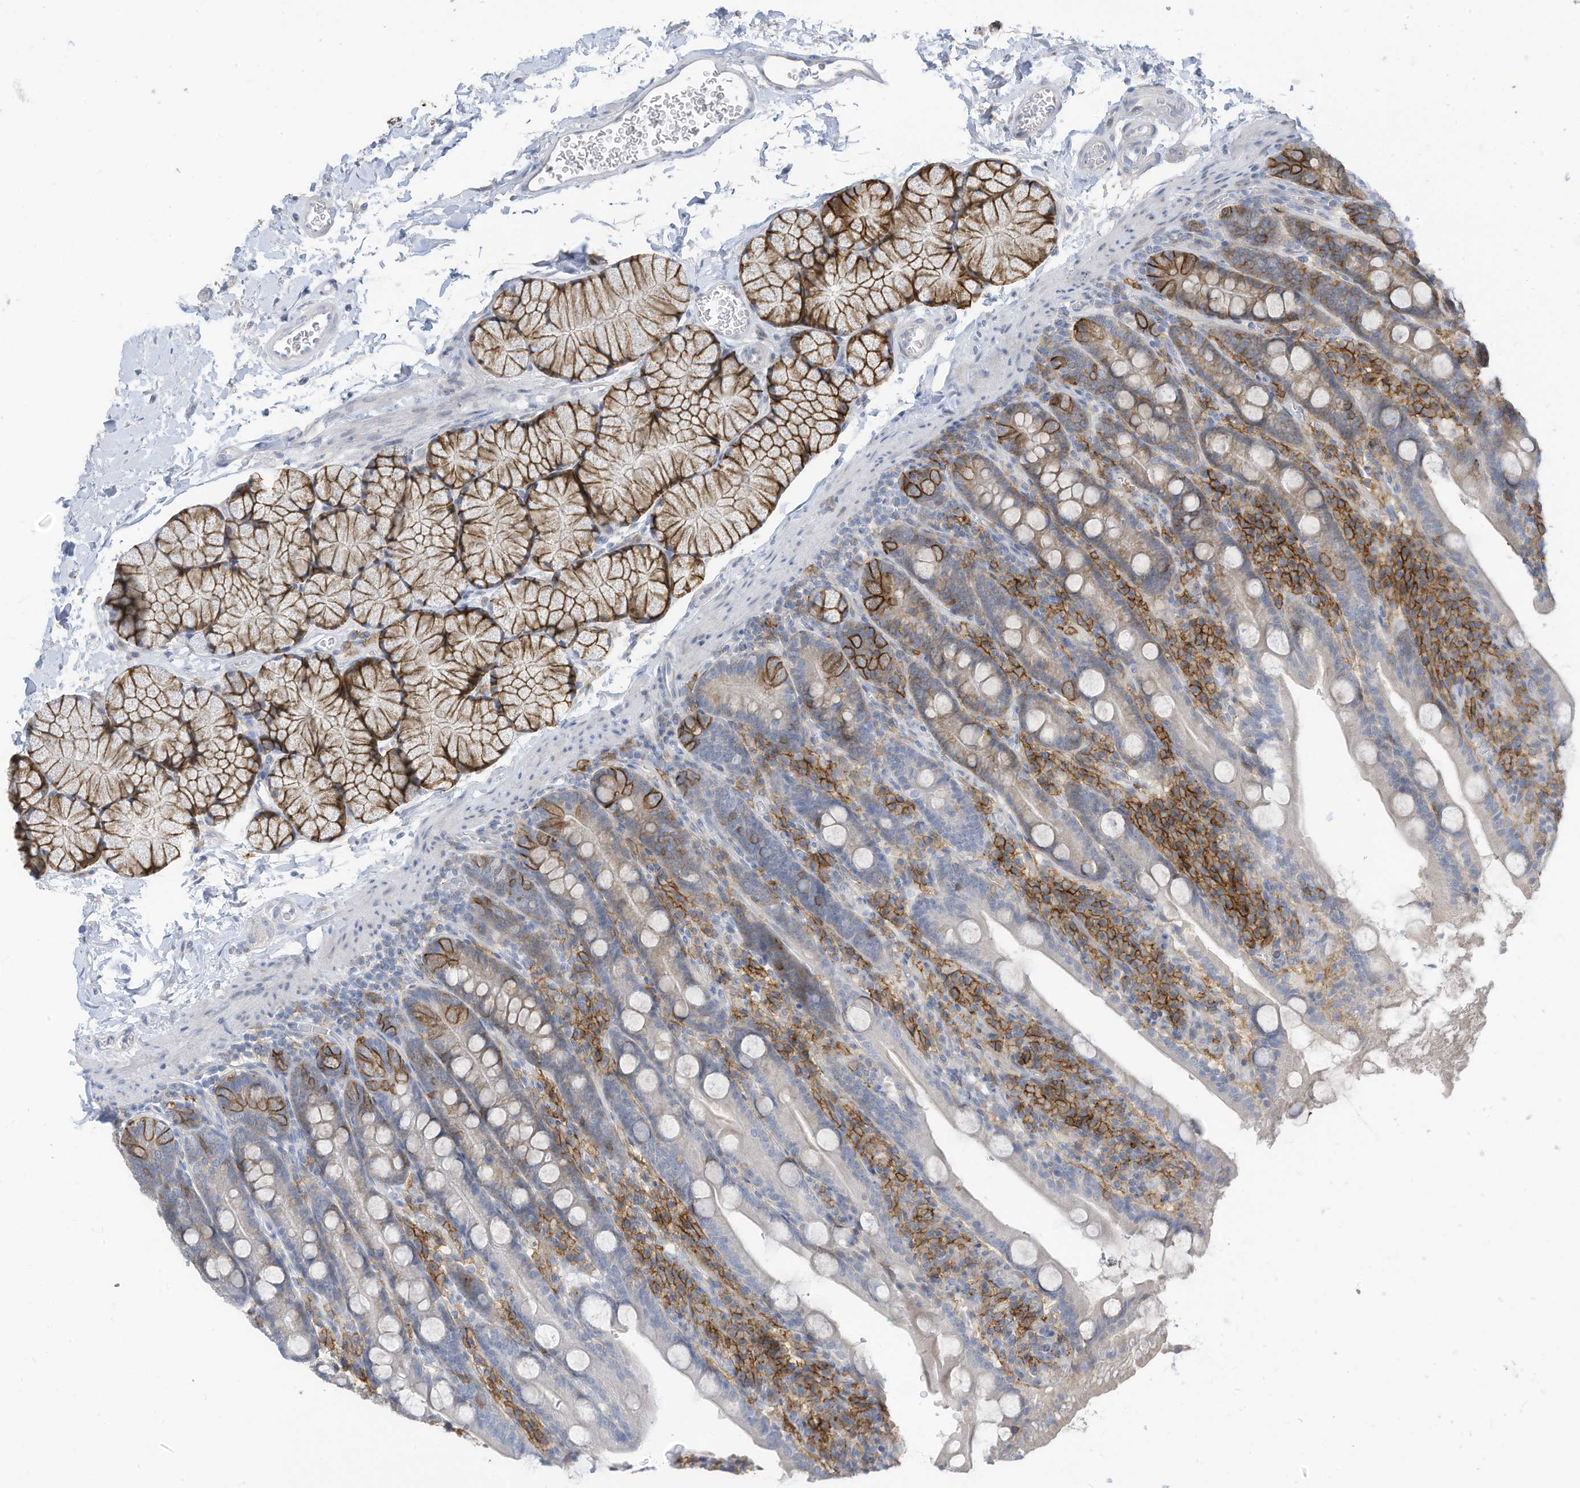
{"staining": {"intensity": "moderate", "quantity": "25%-75%", "location": "cytoplasmic/membranous"}, "tissue": "duodenum", "cell_type": "Glandular cells", "image_type": "normal", "snomed": [{"axis": "morphology", "description": "Normal tissue, NOS"}, {"axis": "topography", "description": "Duodenum"}], "caption": "Immunohistochemistry of normal human duodenum demonstrates medium levels of moderate cytoplasmic/membranous expression in about 25%-75% of glandular cells.", "gene": "SLC1A5", "patient": {"sex": "male", "age": 35}}